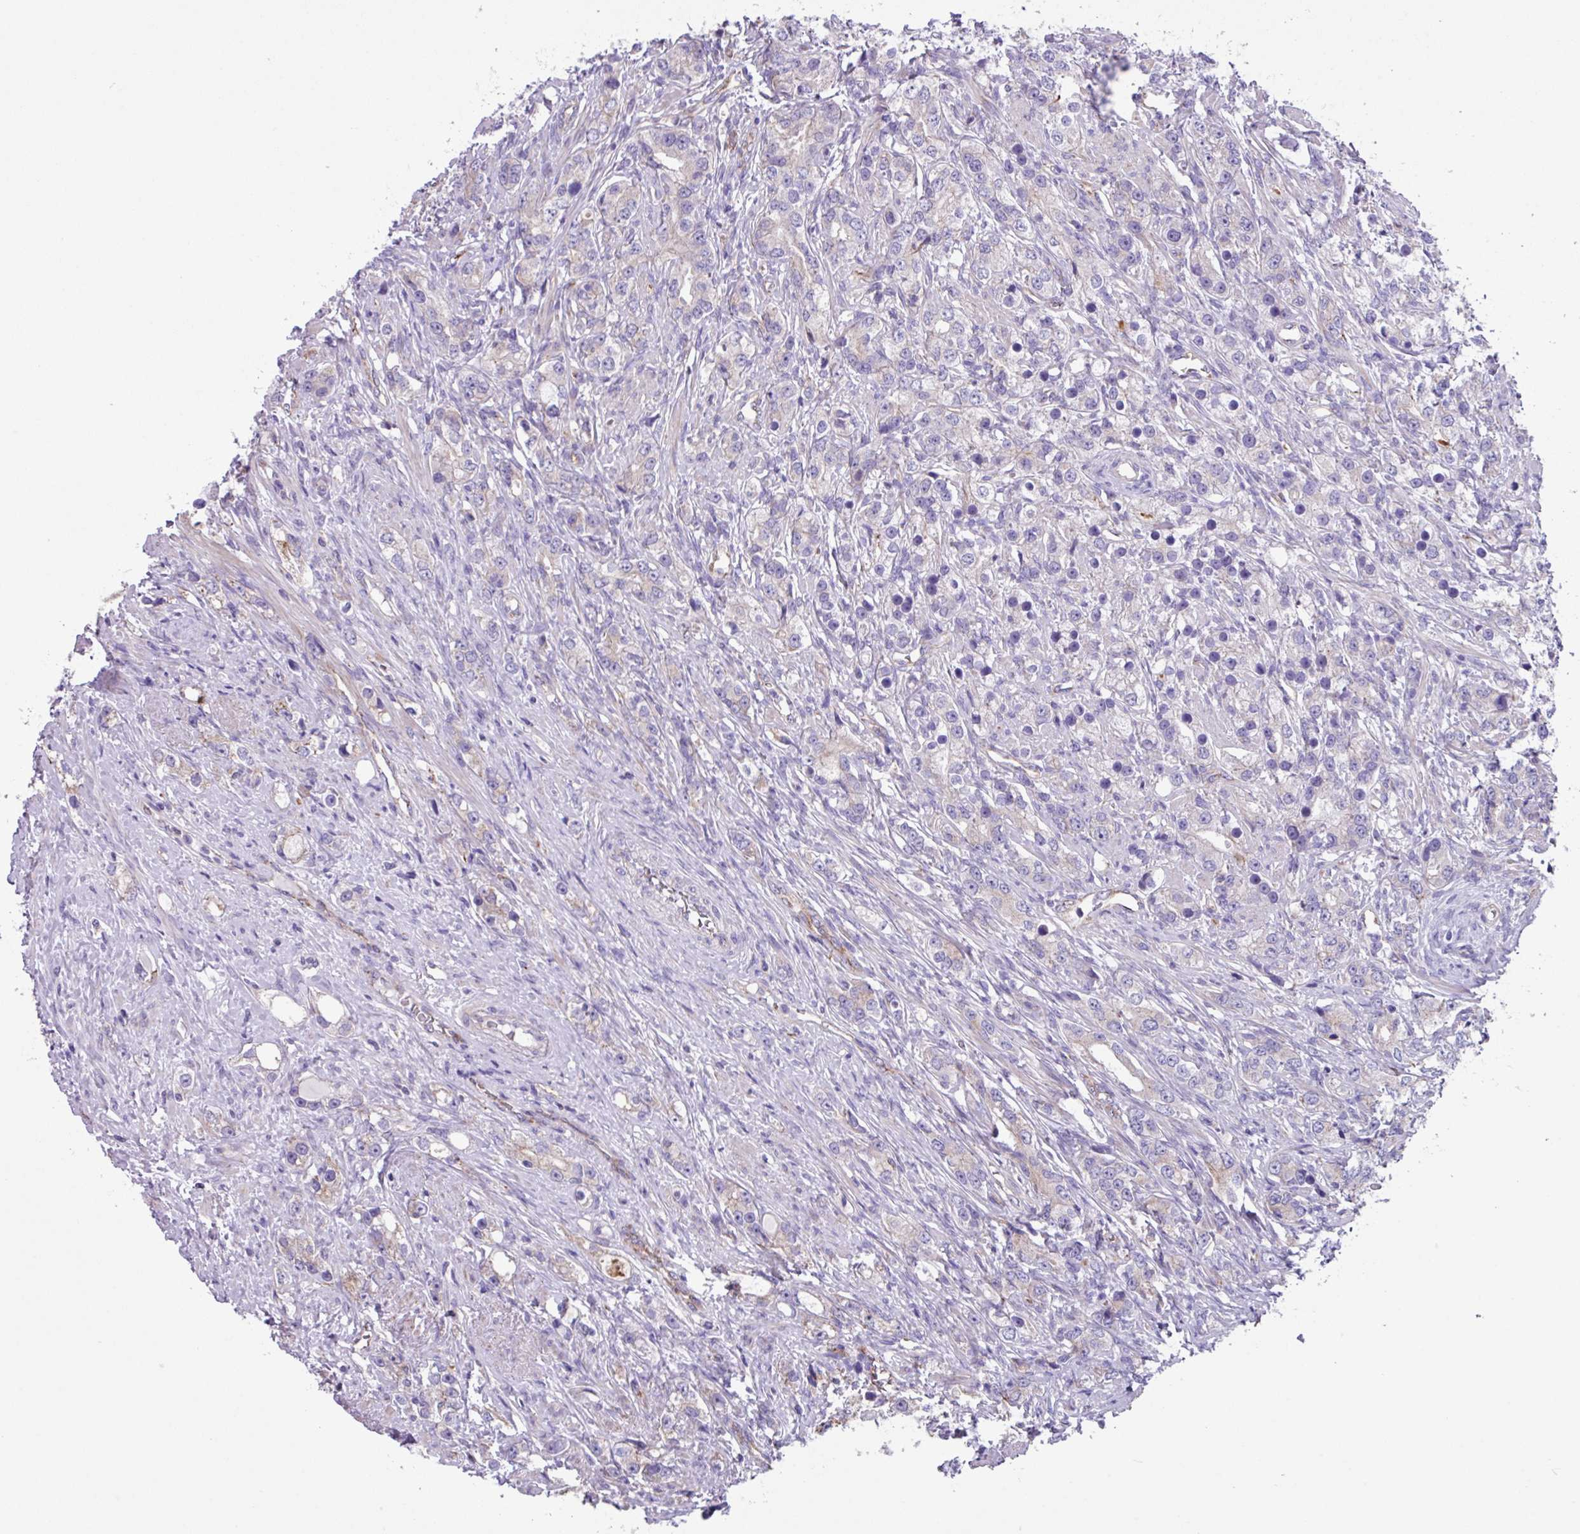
{"staining": {"intensity": "negative", "quantity": "none", "location": "none"}, "tissue": "prostate cancer", "cell_type": "Tumor cells", "image_type": "cancer", "snomed": [{"axis": "morphology", "description": "Adenocarcinoma, High grade"}, {"axis": "topography", "description": "Prostate"}], "caption": "This is a histopathology image of IHC staining of high-grade adenocarcinoma (prostate), which shows no staining in tumor cells.", "gene": "OTULIN", "patient": {"sex": "male", "age": 63}}